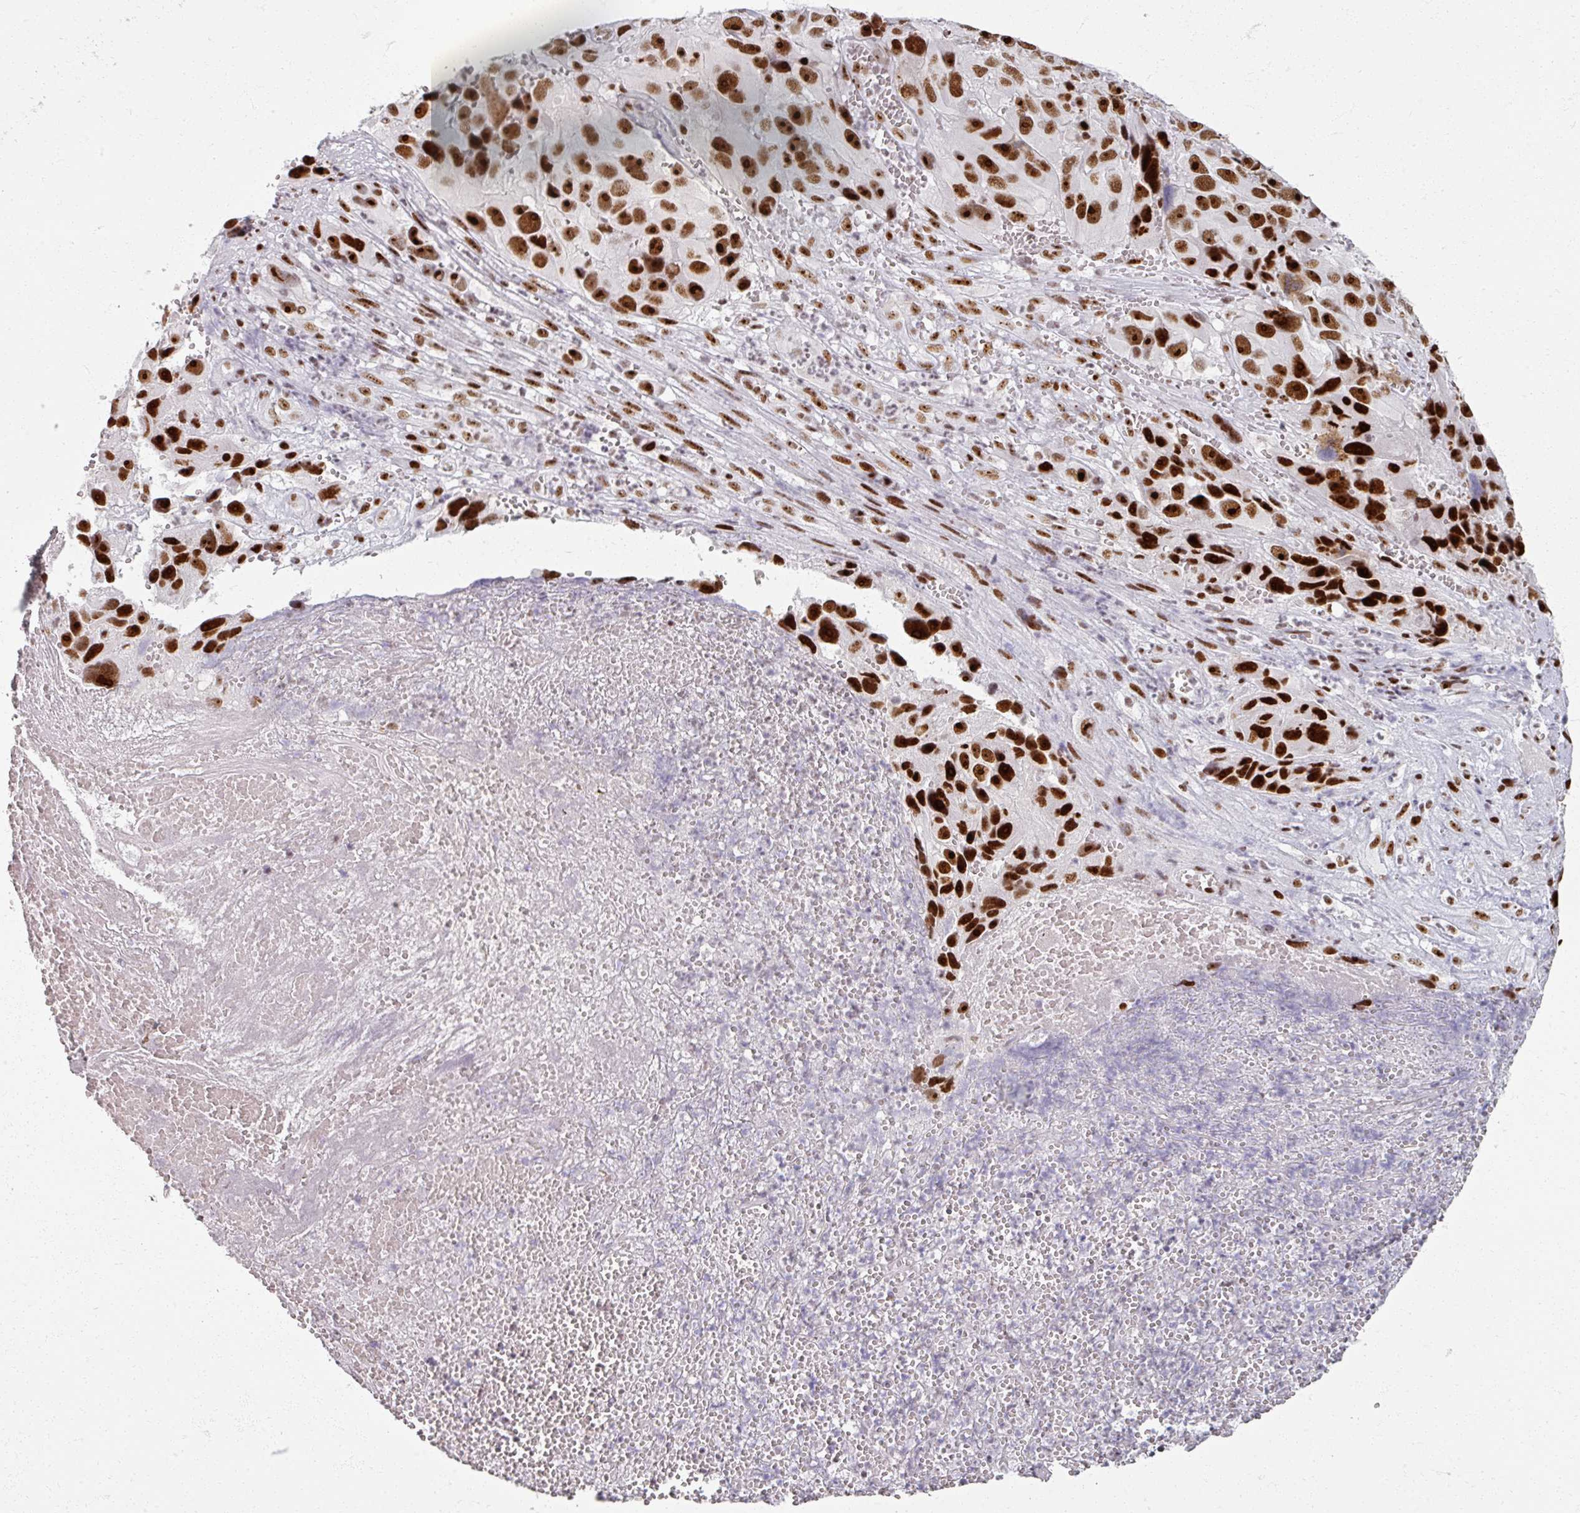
{"staining": {"intensity": "strong", "quantity": ">75%", "location": "nuclear"}, "tissue": "melanoma", "cell_type": "Tumor cells", "image_type": "cancer", "snomed": [{"axis": "morphology", "description": "Malignant melanoma, NOS"}, {"axis": "topography", "description": "Skin"}], "caption": "Malignant melanoma stained for a protein displays strong nuclear positivity in tumor cells. Nuclei are stained in blue.", "gene": "ADAR", "patient": {"sex": "male", "age": 84}}